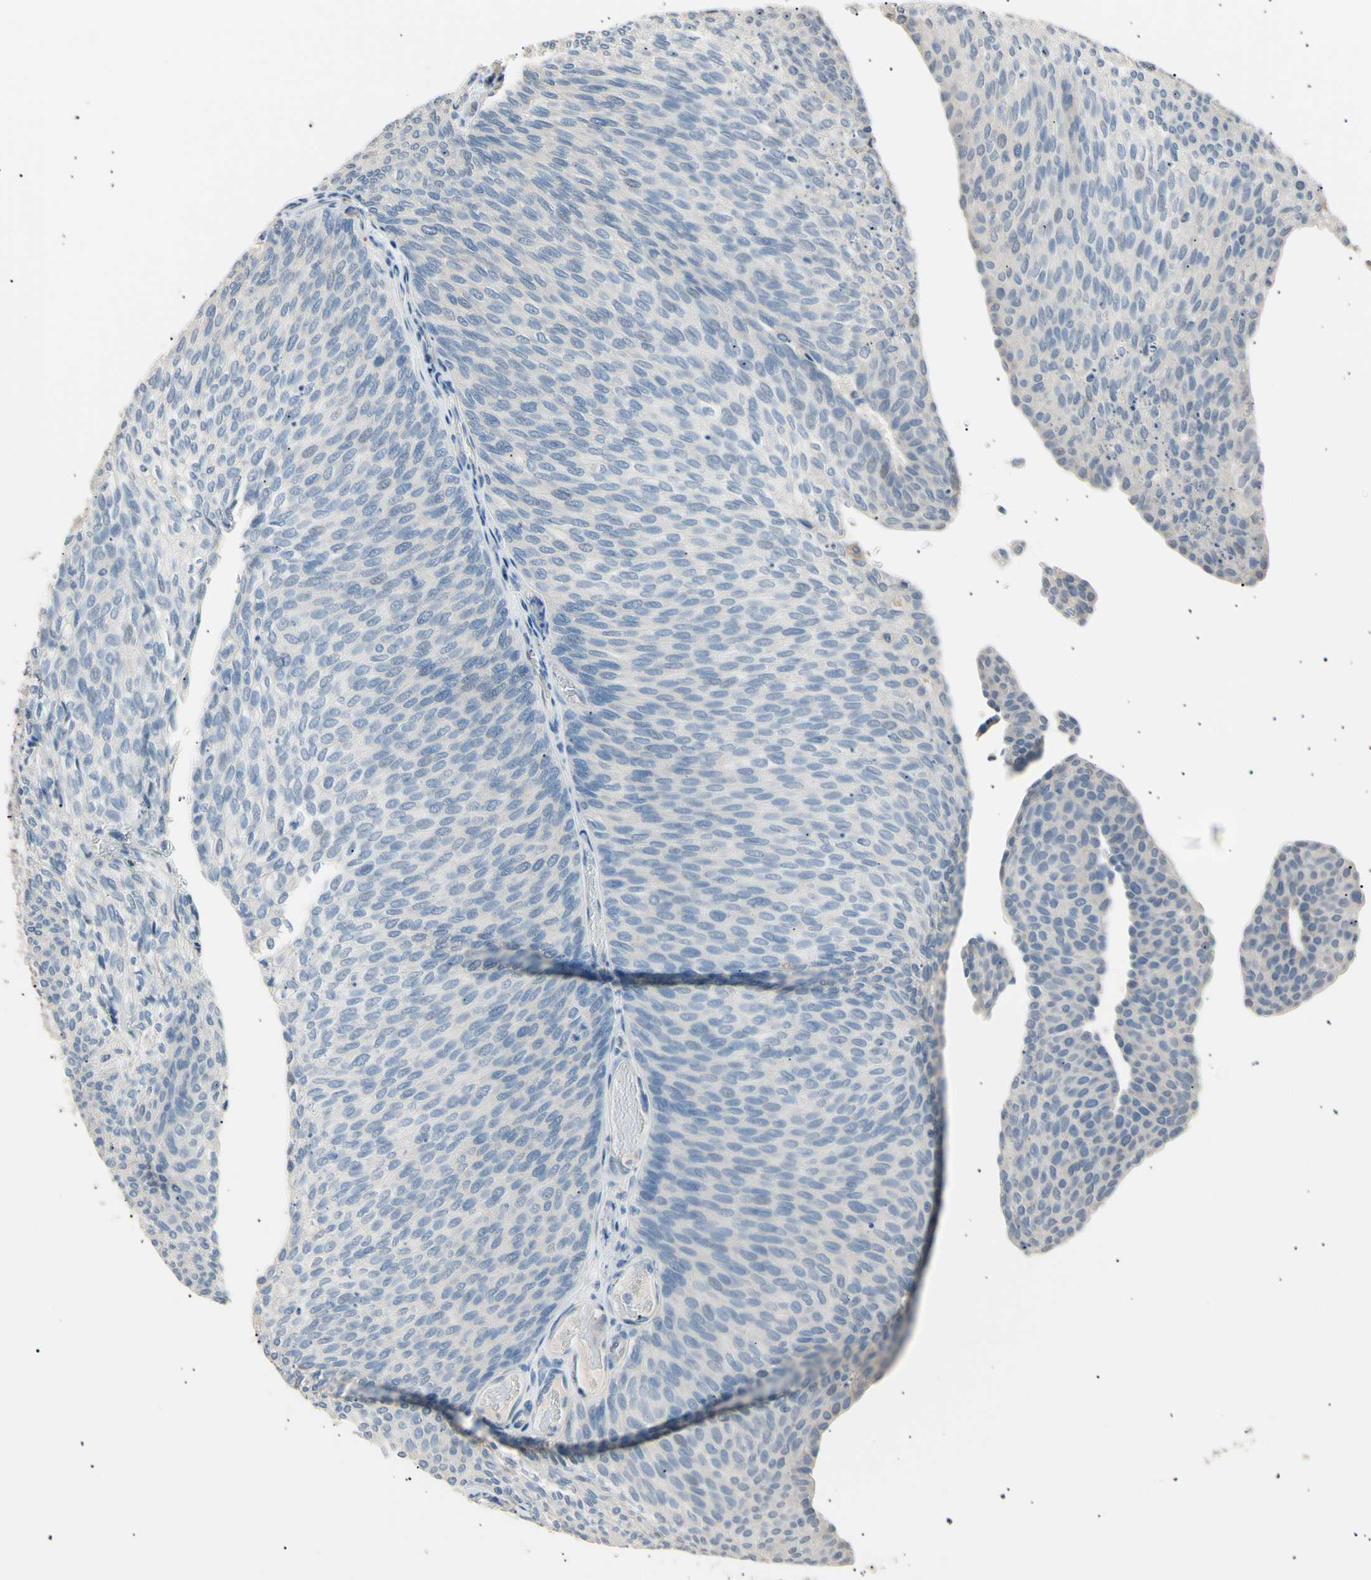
{"staining": {"intensity": "negative", "quantity": "none", "location": "none"}, "tissue": "urothelial cancer", "cell_type": "Tumor cells", "image_type": "cancer", "snomed": [{"axis": "morphology", "description": "Urothelial carcinoma, Low grade"}, {"axis": "topography", "description": "Urinary bladder"}], "caption": "This is an immunohistochemistry histopathology image of low-grade urothelial carcinoma. There is no staining in tumor cells.", "gene": "LDLR", "patient": {"sex": "female", "age": 79}}